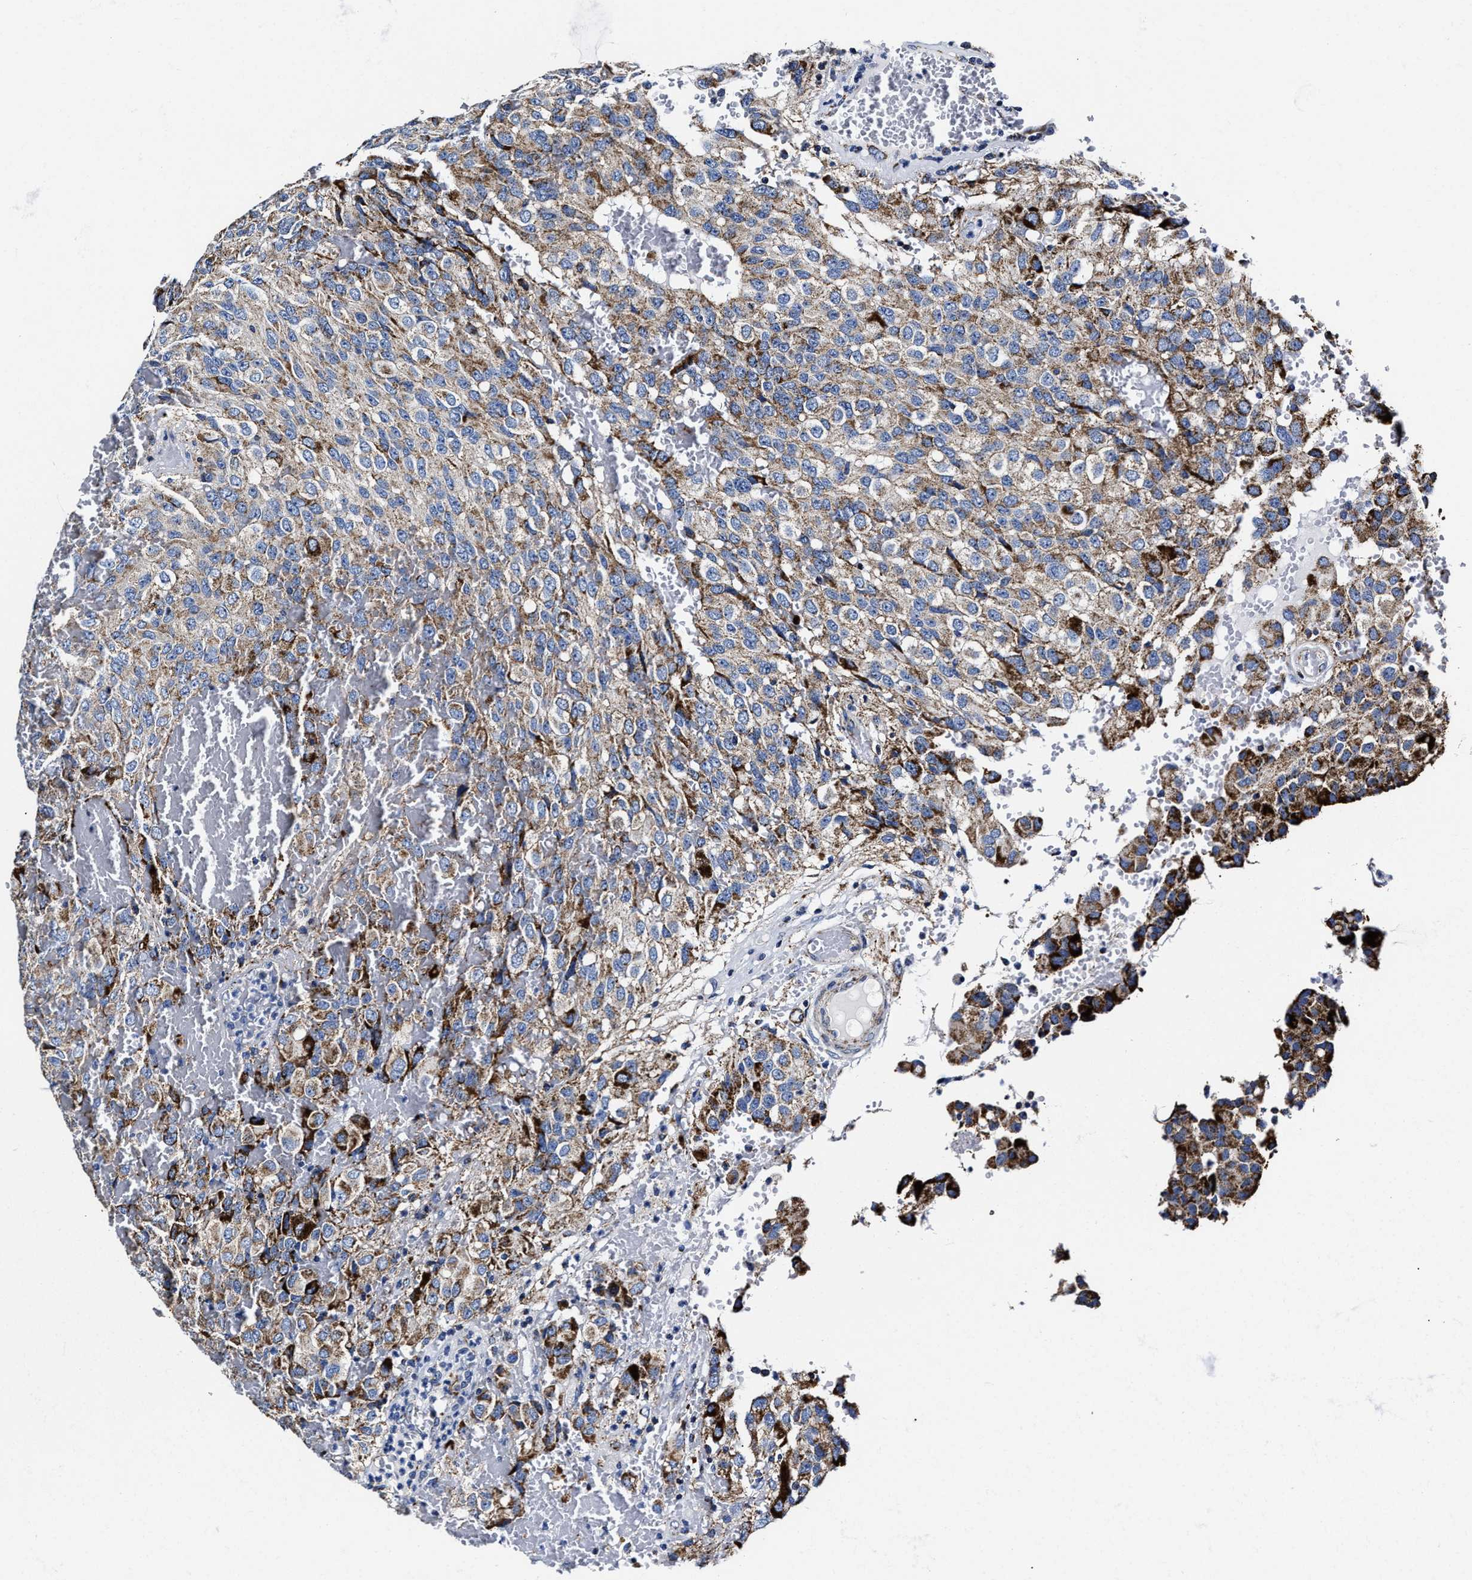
{"staining": {"intensity": "strong", "quantity": "25%-75%", "location": "cytoplasmic/membranous"}, "tissue": "glioma", "cell_type": "Tumor cells", "image_type": "cancer", "snomed": [{"axis": "morphology", "description": "Glioma, malignant, High grade"}, {"axis": "topography", "description": "Brain"}], "caption": "Human glioma stained for a protein (brown) exhibits strong cytoplasmic/membranous positive expression in about 25%-75% of tumor cells.", "gene": "HINT2", "patient": {"sex": "male", "age": 32}}